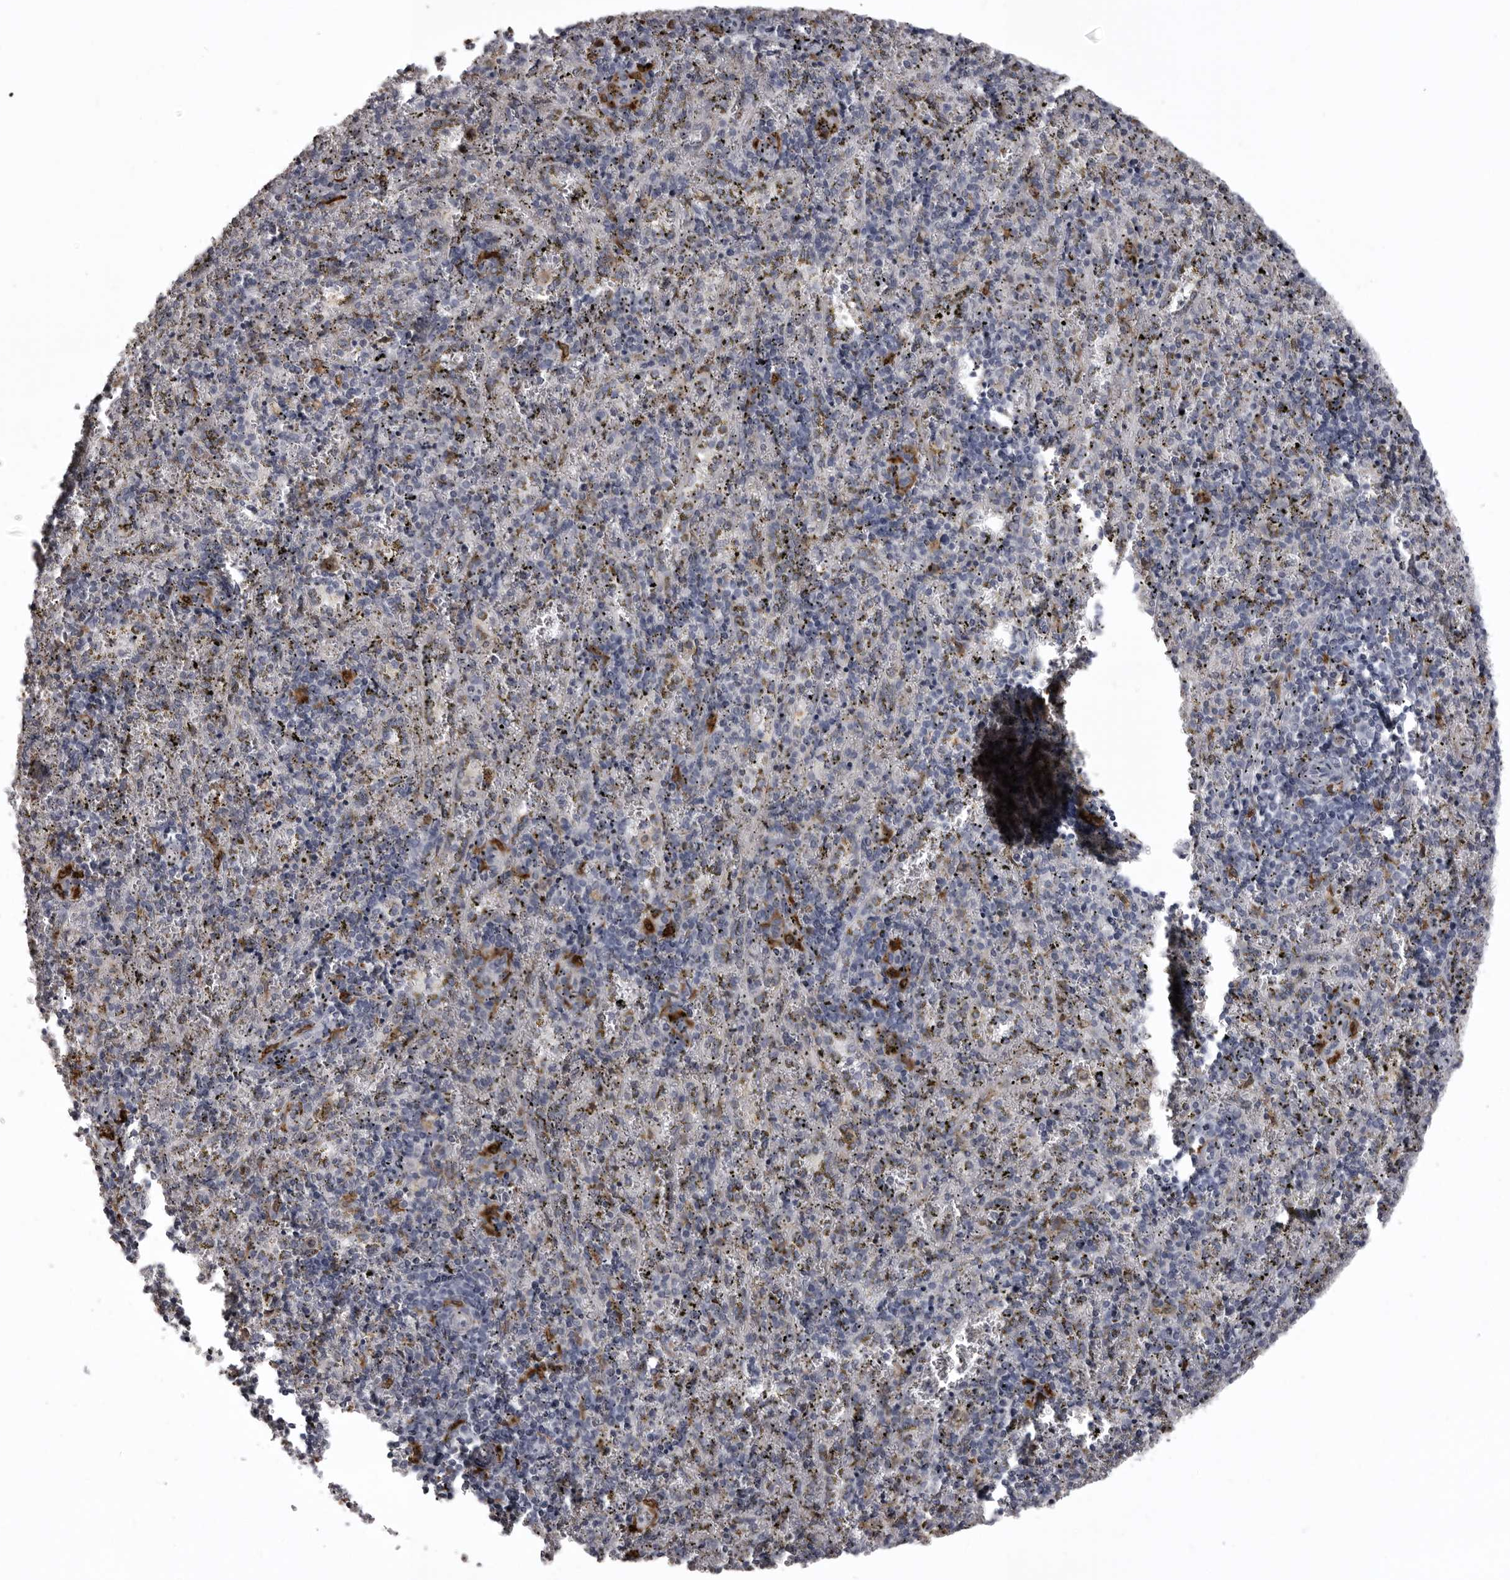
{"staining": {"intensity": "negative", "quantity": "none", "location": "none"}, "tissue": "spleen", "cell_type": "Cells in red pulp", "image_type": "normal", "snomed": [{"axis": "morphology", "description": "Normal tissue, NOS"}, {"axis": "topography", "description": "Spleen"}], "caption": "The image reveals no staining of cells in red pulp in normal spleen.", "gene": "NCEH1", "patient": {"sex": "male", "age": 11}}